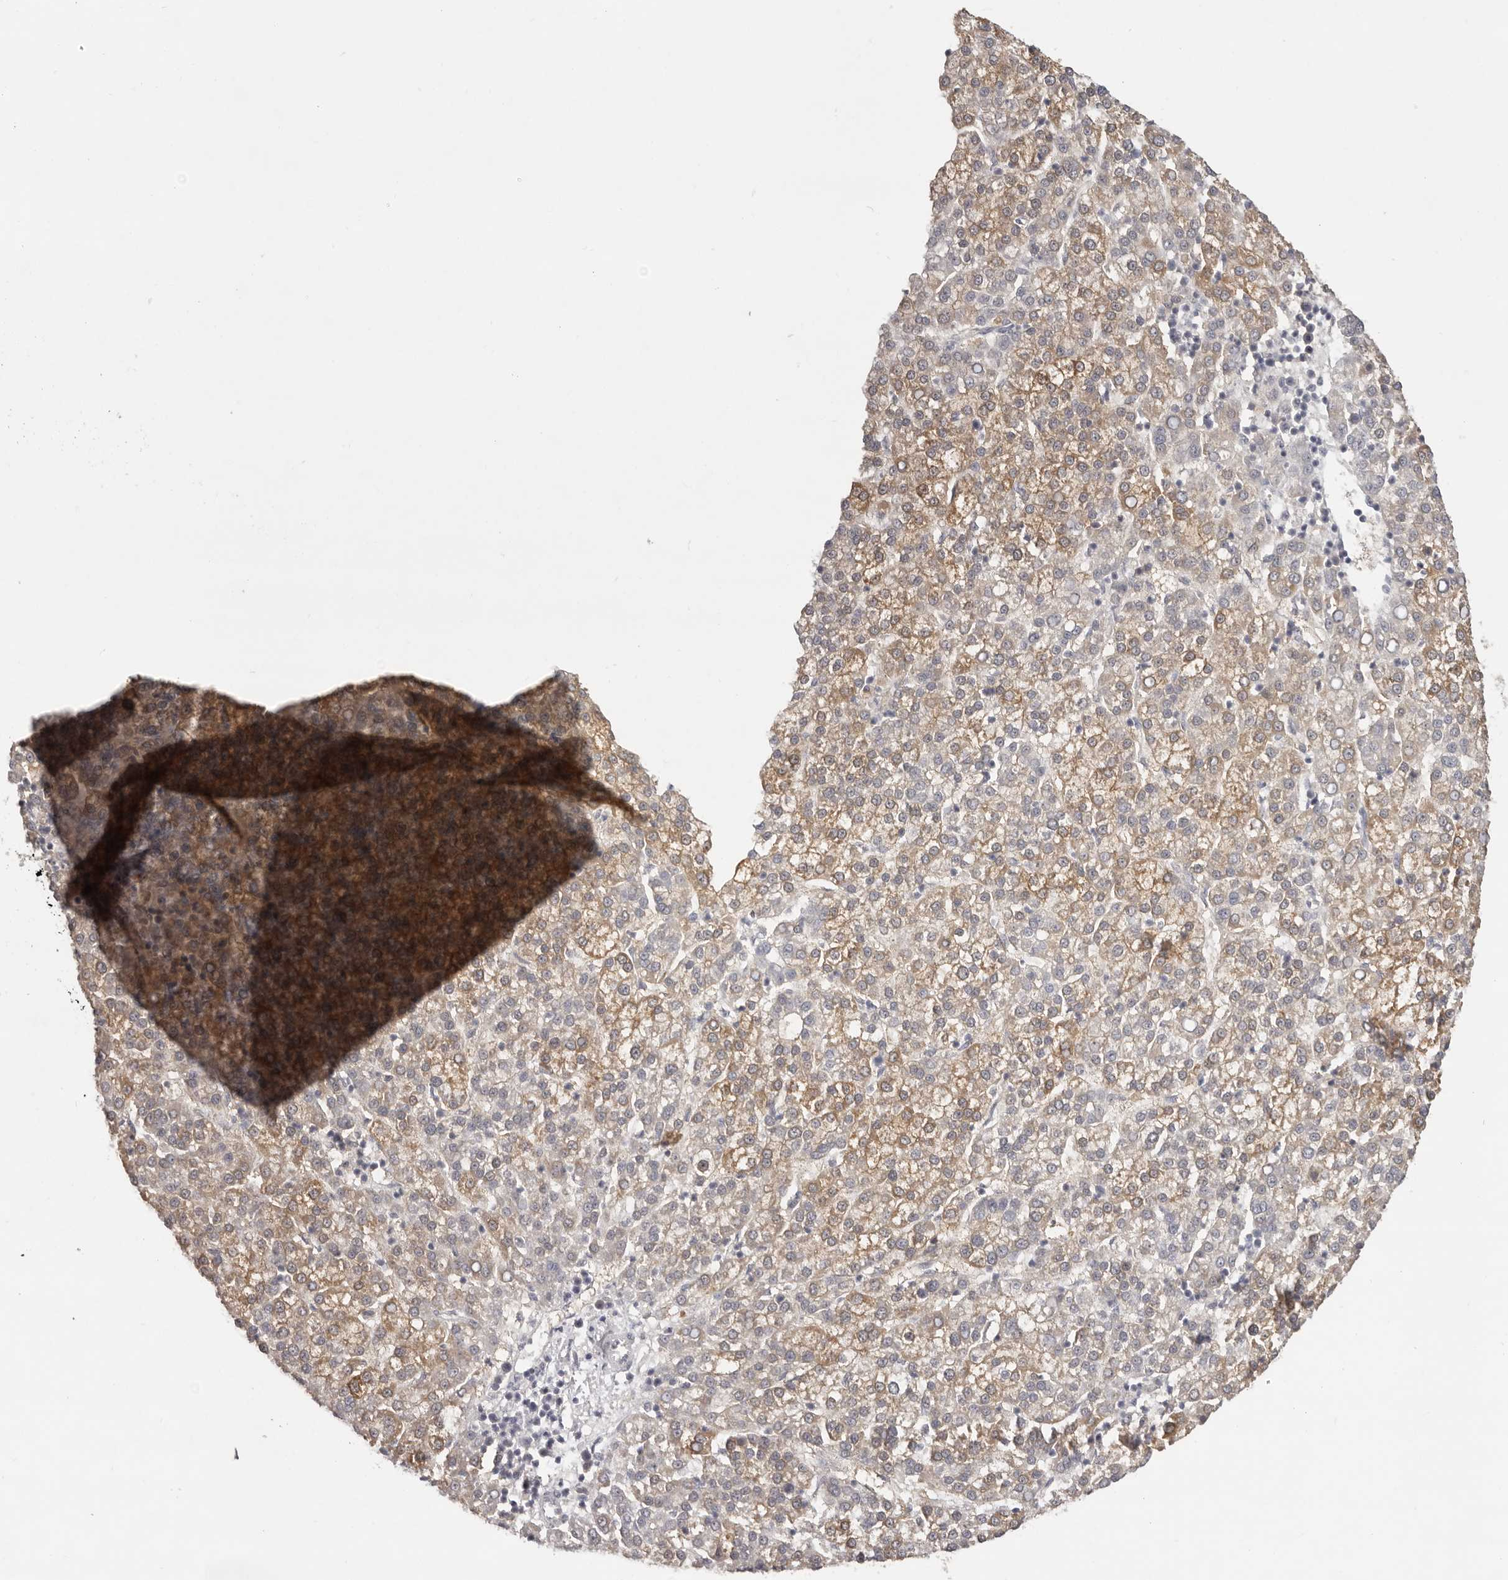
{"staining": {"intensity": "moderate", "quantity": ">75%", "location": "cytoplasmic/membranous"}, "tissue": "liver cancer", "cell_type": "Tumor cells", "image_type": "cancer", "snomed": [{"axis": "morphology", "description": "Carcinoma, Hepatocellular, NOS"}, {"axis": "topography", "description": "Liver"}], "caption": "A photomicrograph of liver cancer (hepatocellular carcinoma) stained for a protein demonstrates moderate cytoplasmic/membranous brown staining in tumor cells.", "gene": "SCUBE2", "patient": {"sex": "female", "age": 58}}